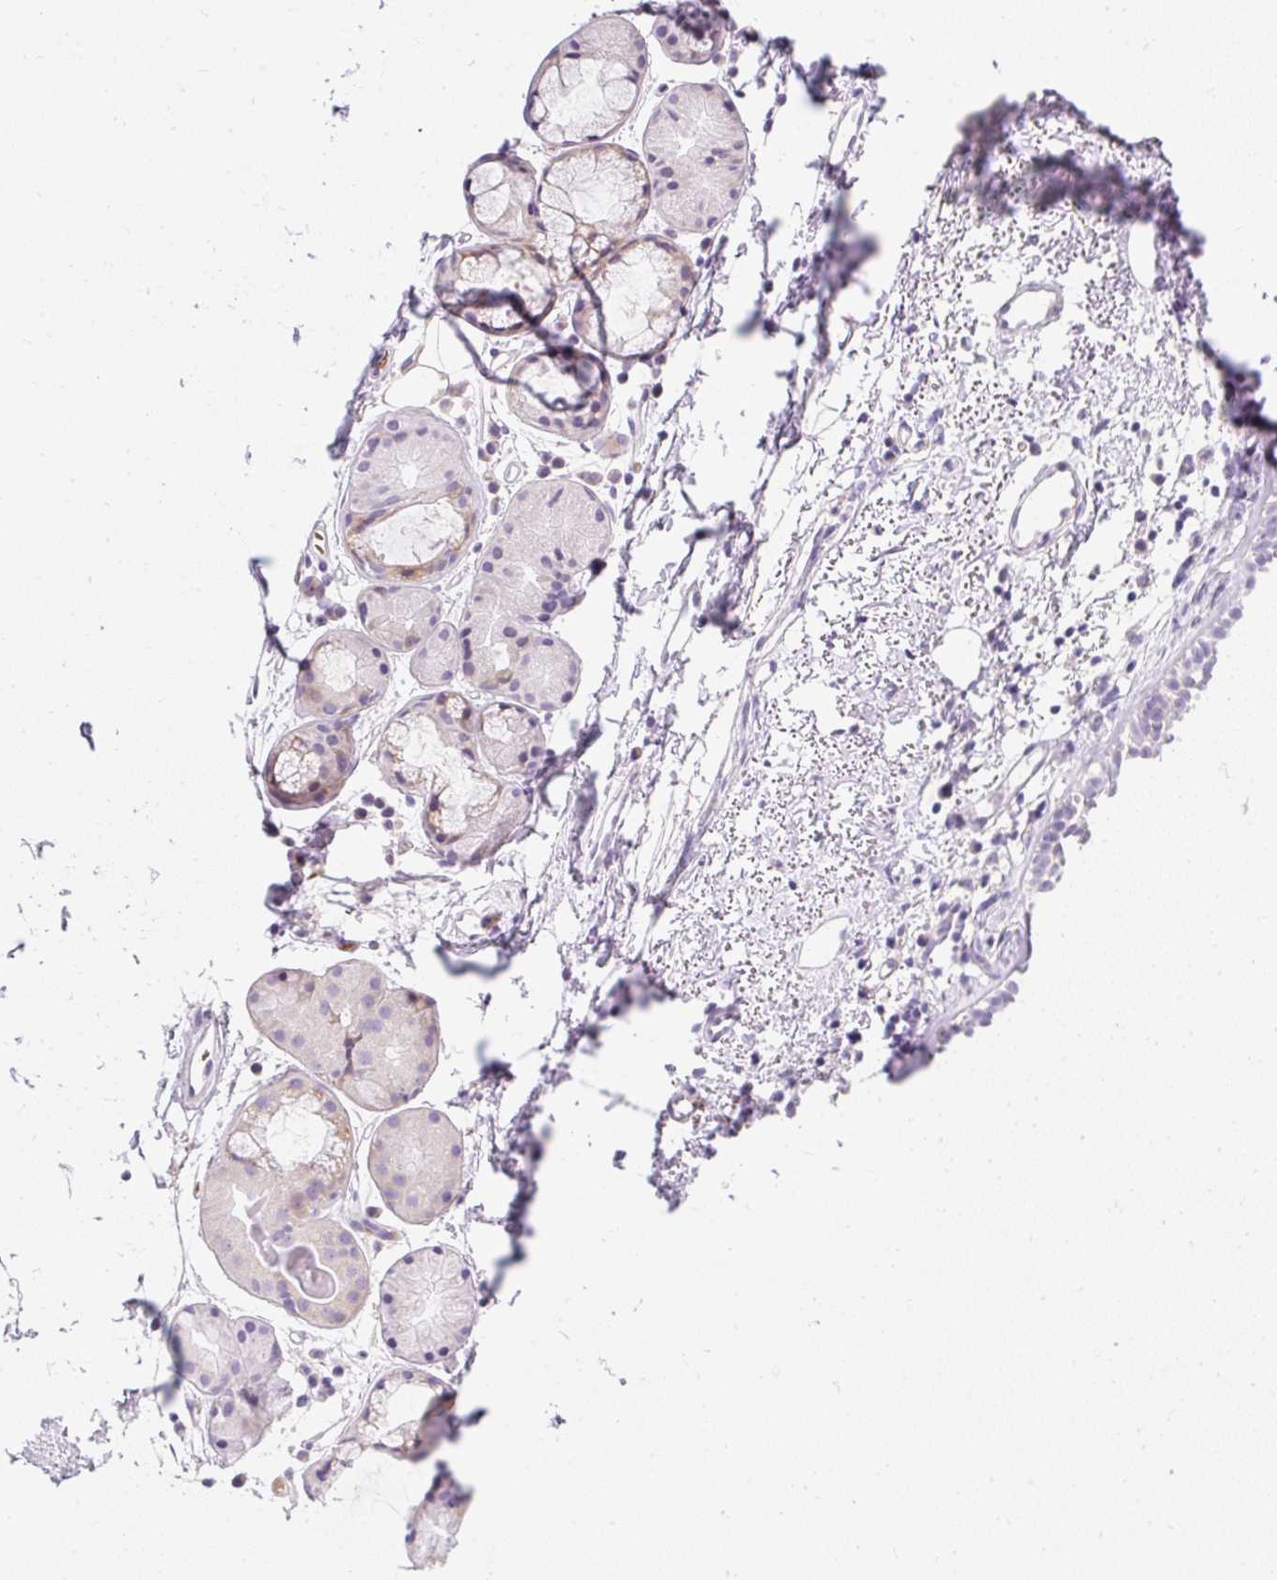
{"staining": {"intensity": "negative", "quantity": "none", "location": "none"}, "tissue": "soft tissue", "cell_type": "Fibroblasts", "image_type": "normal", "snomed": [{"axis": "morphology", "description": "Normal tissue, NOS"}, {"axis": "topography", "description": "Vascular tissue"}, {"axis": "topography", "description": "Peripheral nerve tissue"}], "caption": "Immunohistochemical staining of normal soft tissue shows no significant staining in fibroblasts.", "gene": "DTX4", "patient": {"sex": "male", "age": 41}}